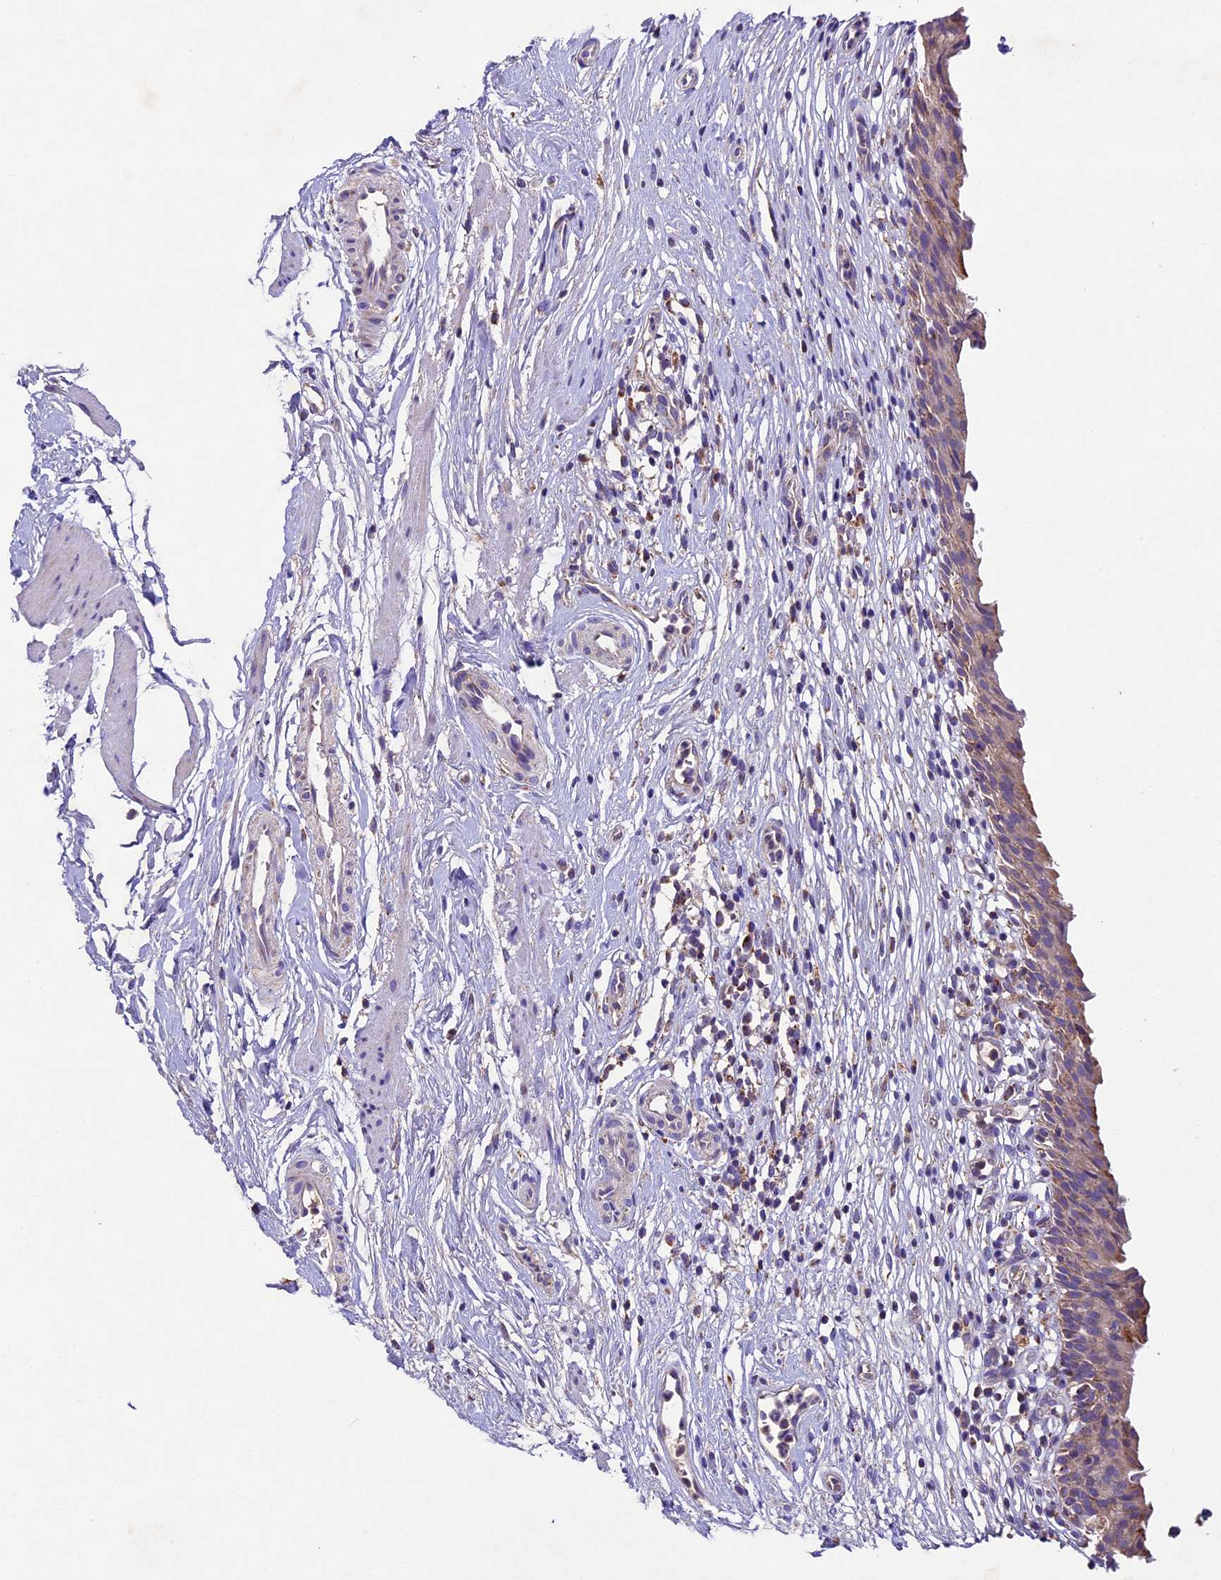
{"staining": {"intensity": "moderate", "quantity": "25%-75%", "location": "cytoplasmic/membranous"}, "tissue": "urinary bladder", "cell_type": "Urothelial cells", "image_type": "normal", "snomed": [{"axis": "morphology", "description": "Normal tissue, NOS"}, {"axis": "morphology", "description": "Inflammation, NOS"}, {"axis": "topography", "description": "Urinary bladder"}], "caption": "Urothelial cells reveal moderate cytoplasmic/membranous staining in about 25%-75% of cells in unremarkable urinary bladder.", "gene": "PMPCB", "patient": {"sex": "male", "age": 63}}